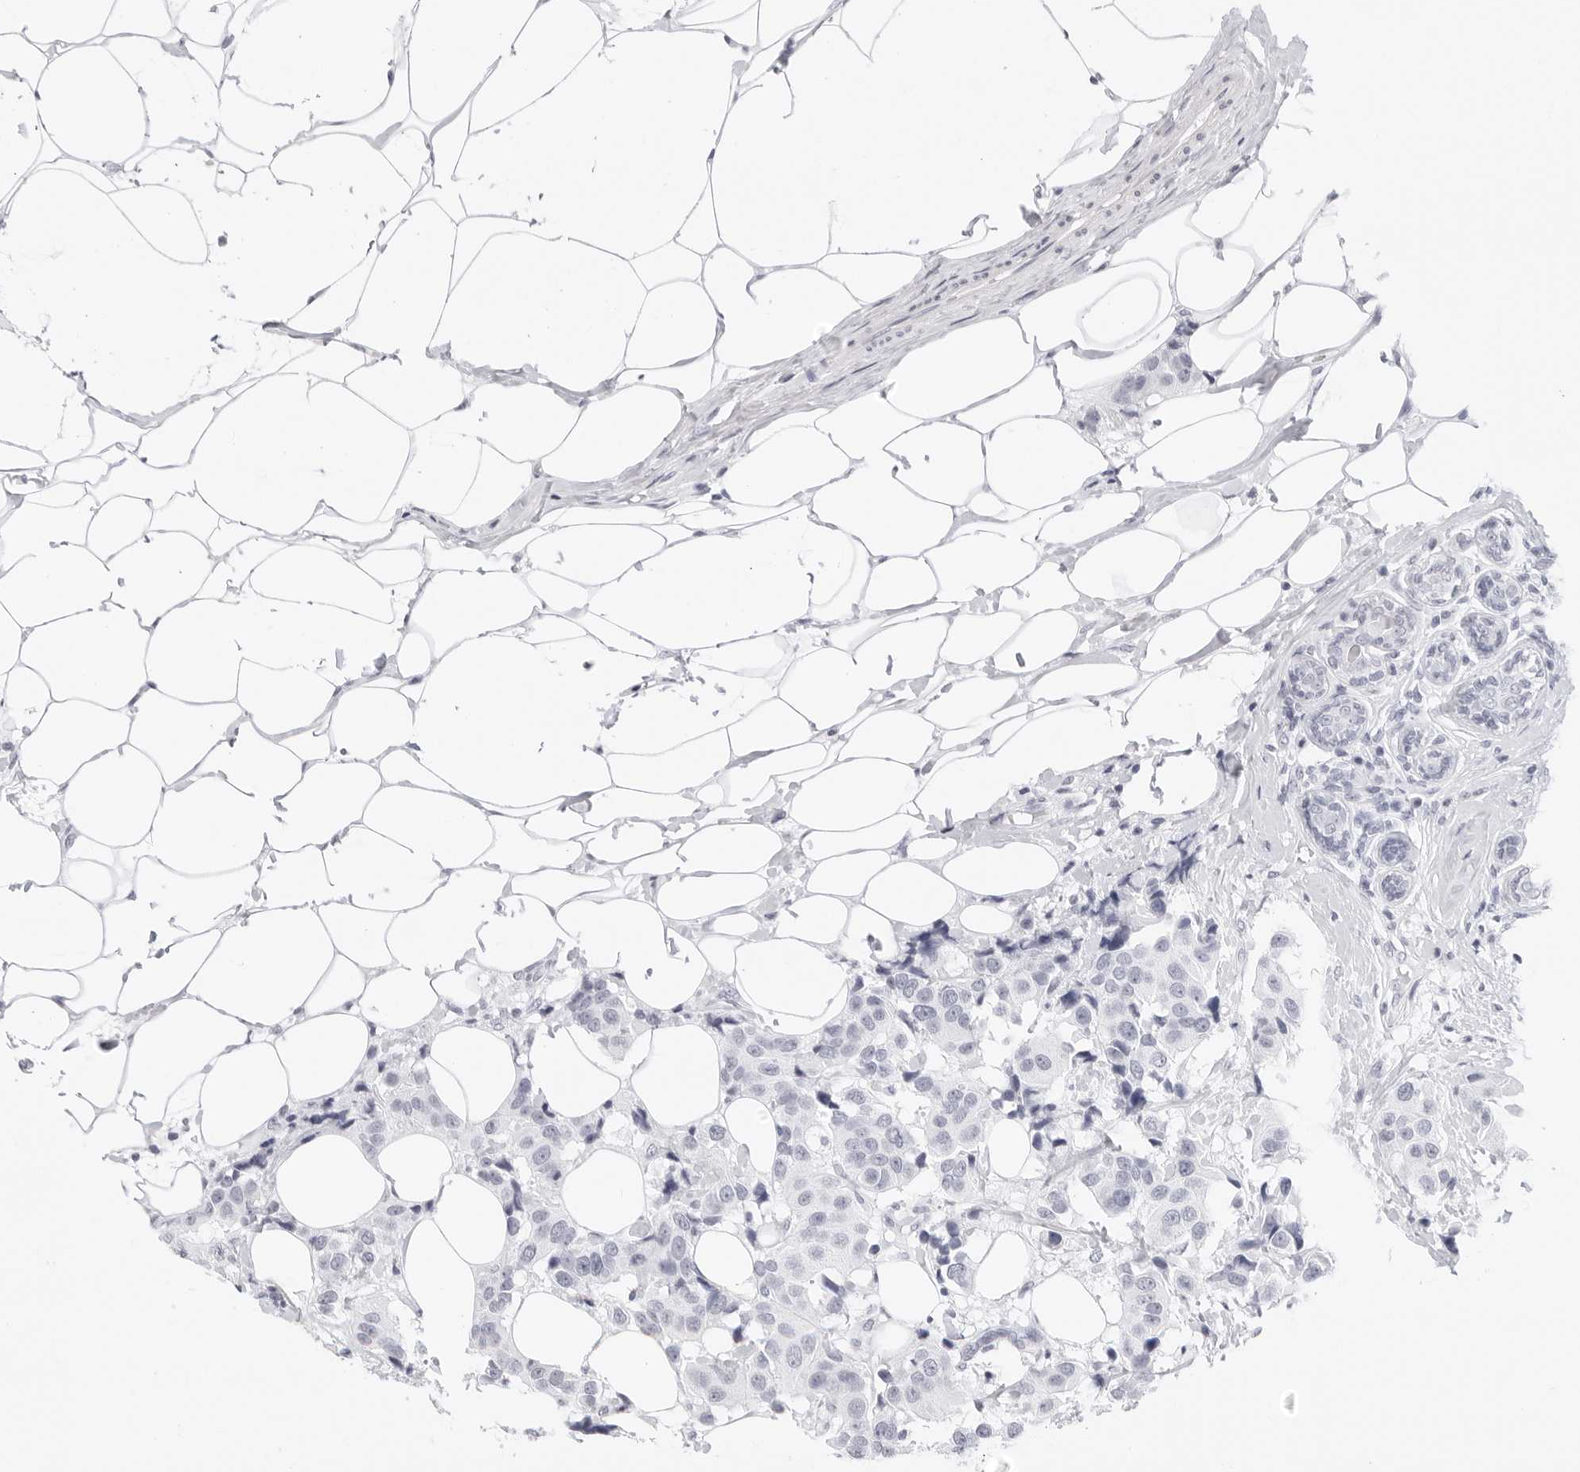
{"staining": {"intensity": "negative", "quantity": "none", "location": "none"}, "tissue": "breast cancer", "cell_type": "Tumor cells", "image_type": "cancer", "snomed": [{"axis": "morphology", "description": "Normal tissue, NOS"}, {"axis": "morphology", "description": "Duct carcinoma"}, {"axis": "topography", "description": "Breast"}], "caption": "A micrograph of human breast cancer (intraductal carcinoma) is negative for staining in tumor cells.", "gene": "AGMAT", "patient": {"sex": "female", "age": 39}}